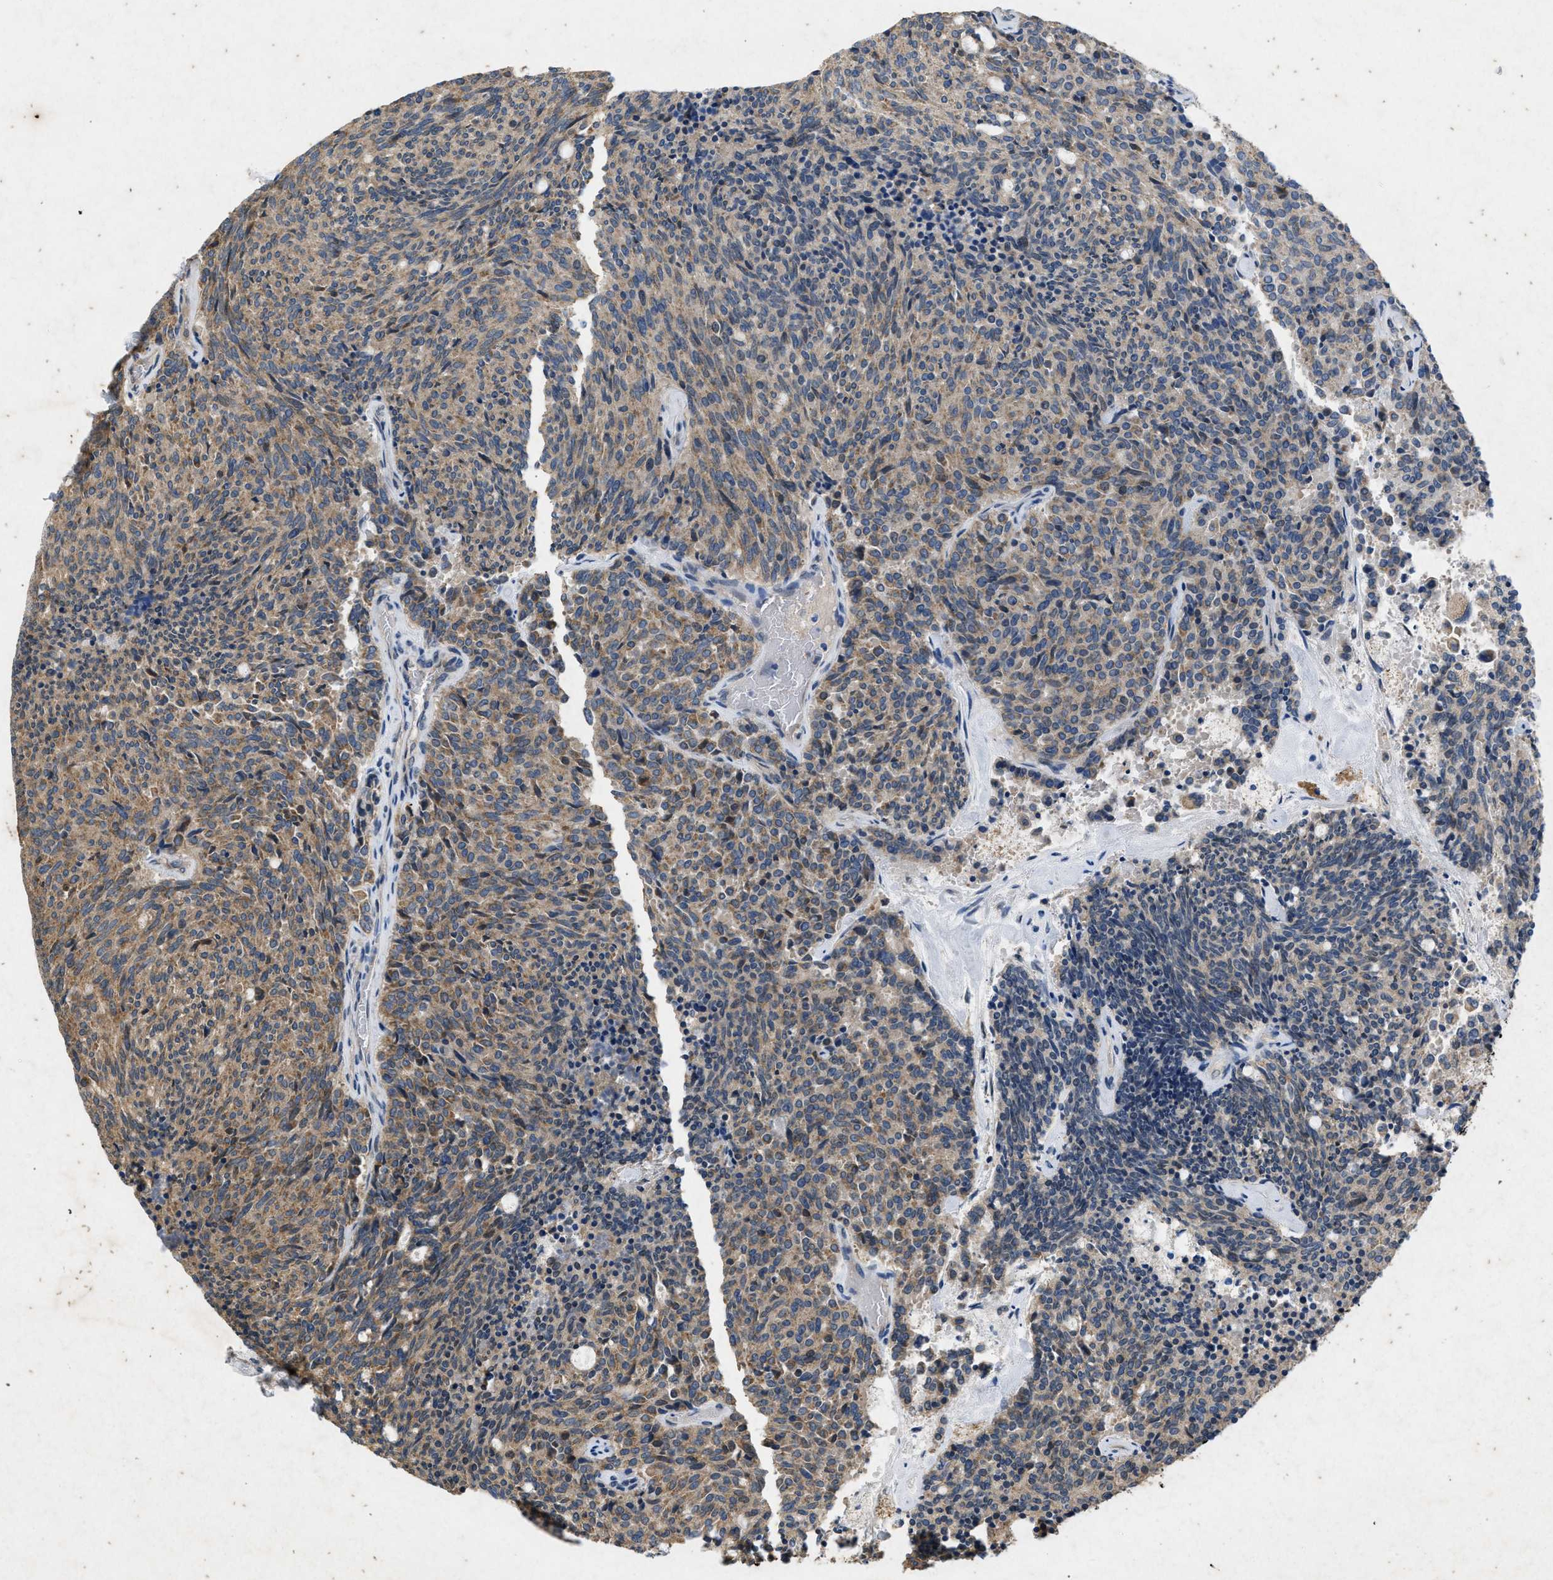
{"staining": {"intensity": "moderate", "quantity": ">75%", "location": "cytoplasmic/membranous"}, "tissue": "carcinoid", "cell_type": "Tumor cells", "image_type": "cancer", "snomed": [{"axis": "morphology", "description": "Carcinoid, malignant, NOS"}, {"axis": "topography", "description": "Pancreas"}], "caption": "An image of carcinoid stained for a protein demonstrates moderate cytoplasmic/membranous brown staining in tumor cells.", "gene": "PRKG2", "patient": {"sex": "female", "age": 54}}